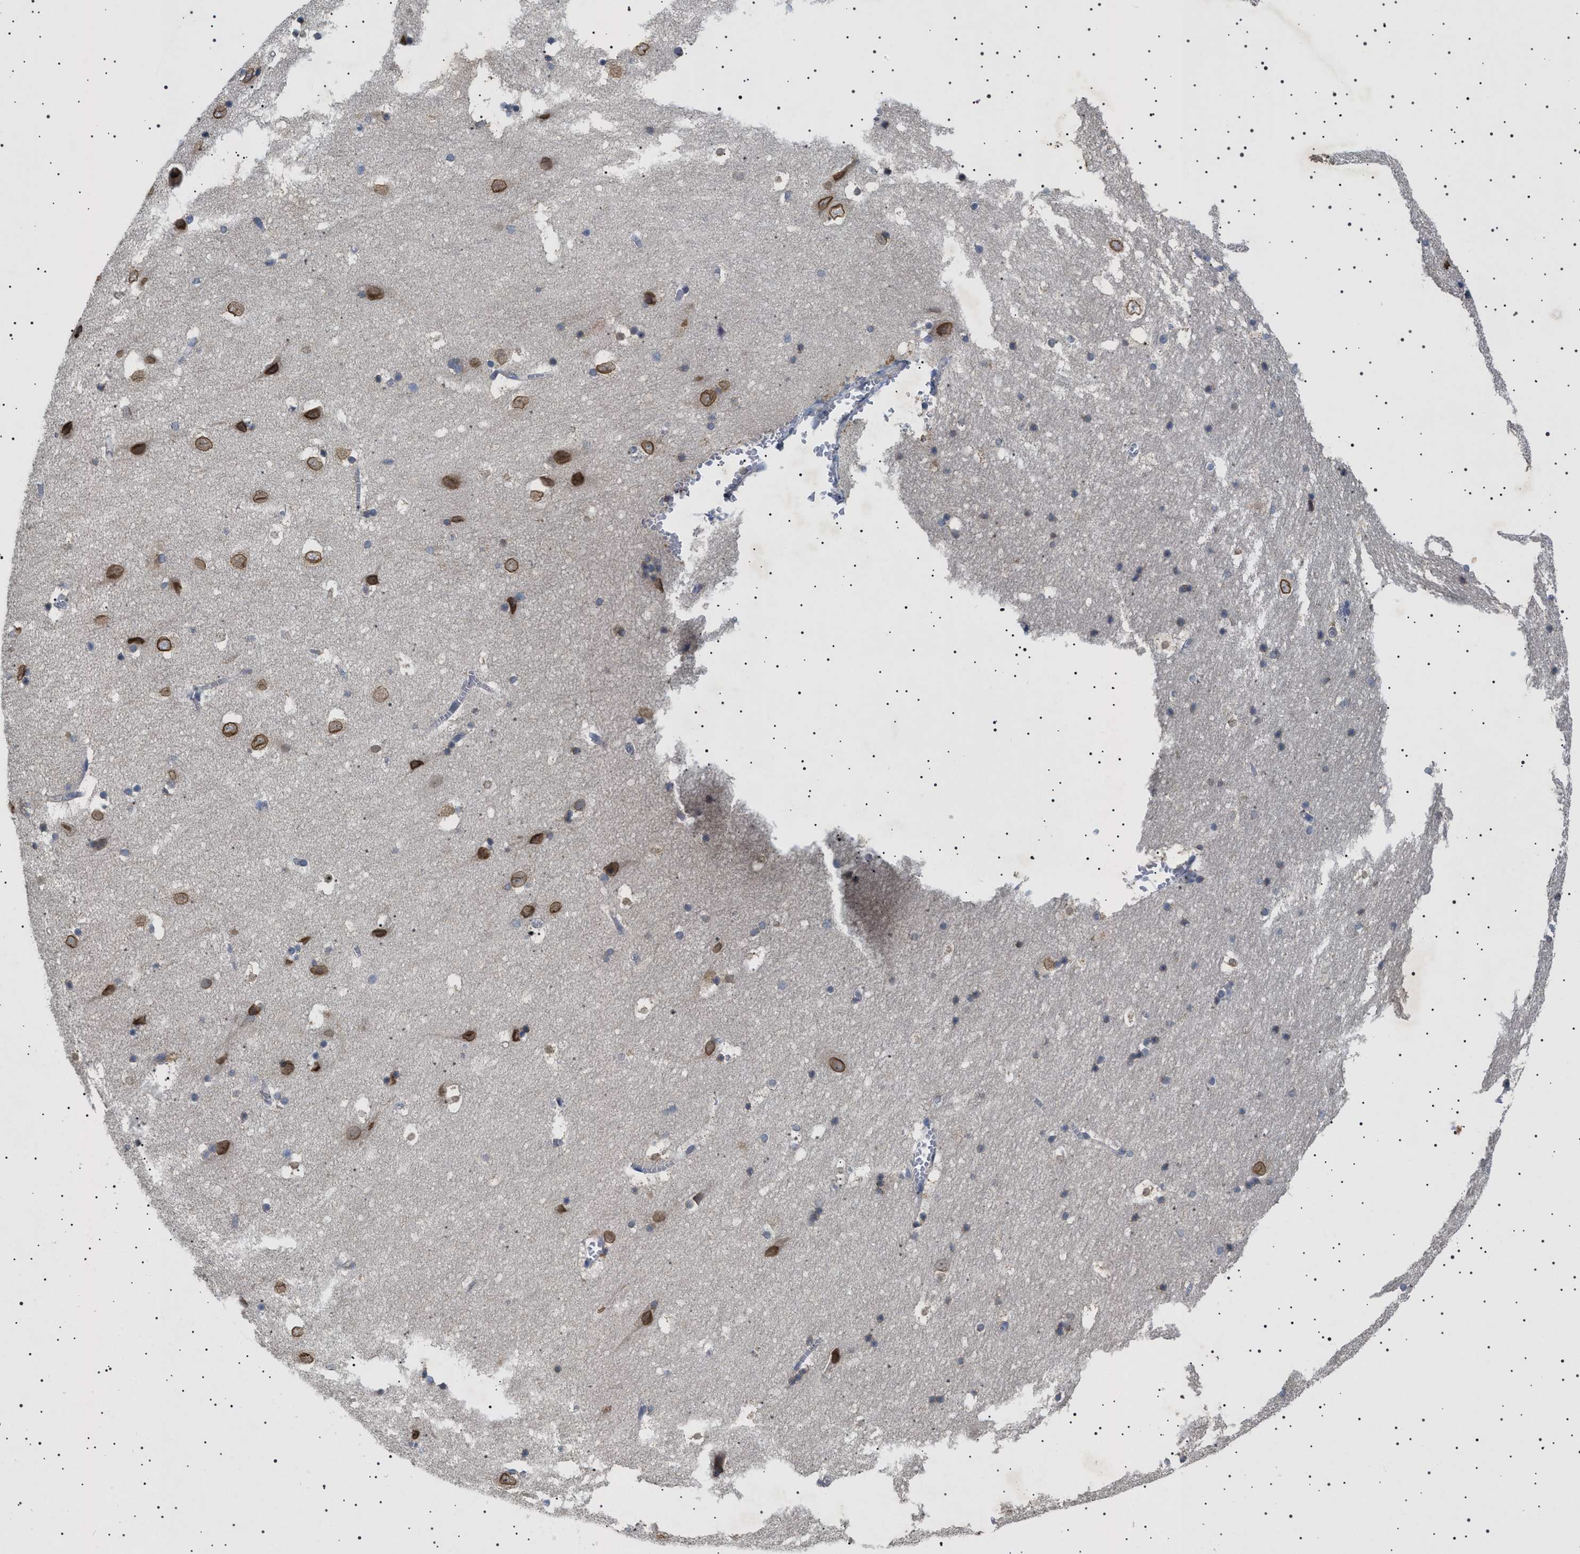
{"staining": {"intensity": "negative", "quantity": "none", "location": "none"}, "tissue": "hippocampus", "cell_type": "Glial cells", "image_type": "normal", "snomed": [{"axis": "morphology", "description": "Normal tissue, NOS"}, {"axis": "topography", "description": "Hippocampus"}], "caption": "An IHC photomicrograph of unremarkable hippocampus is shown. There is no staining in glial cells of hippocampus. (Brightfield microscopy of DAB (3,3'-diaminobenzidine) immunohistochemistry (IHC) at high magnification).", "gene": "NUP93", "patient": {"sex": "male", "age": 45}}